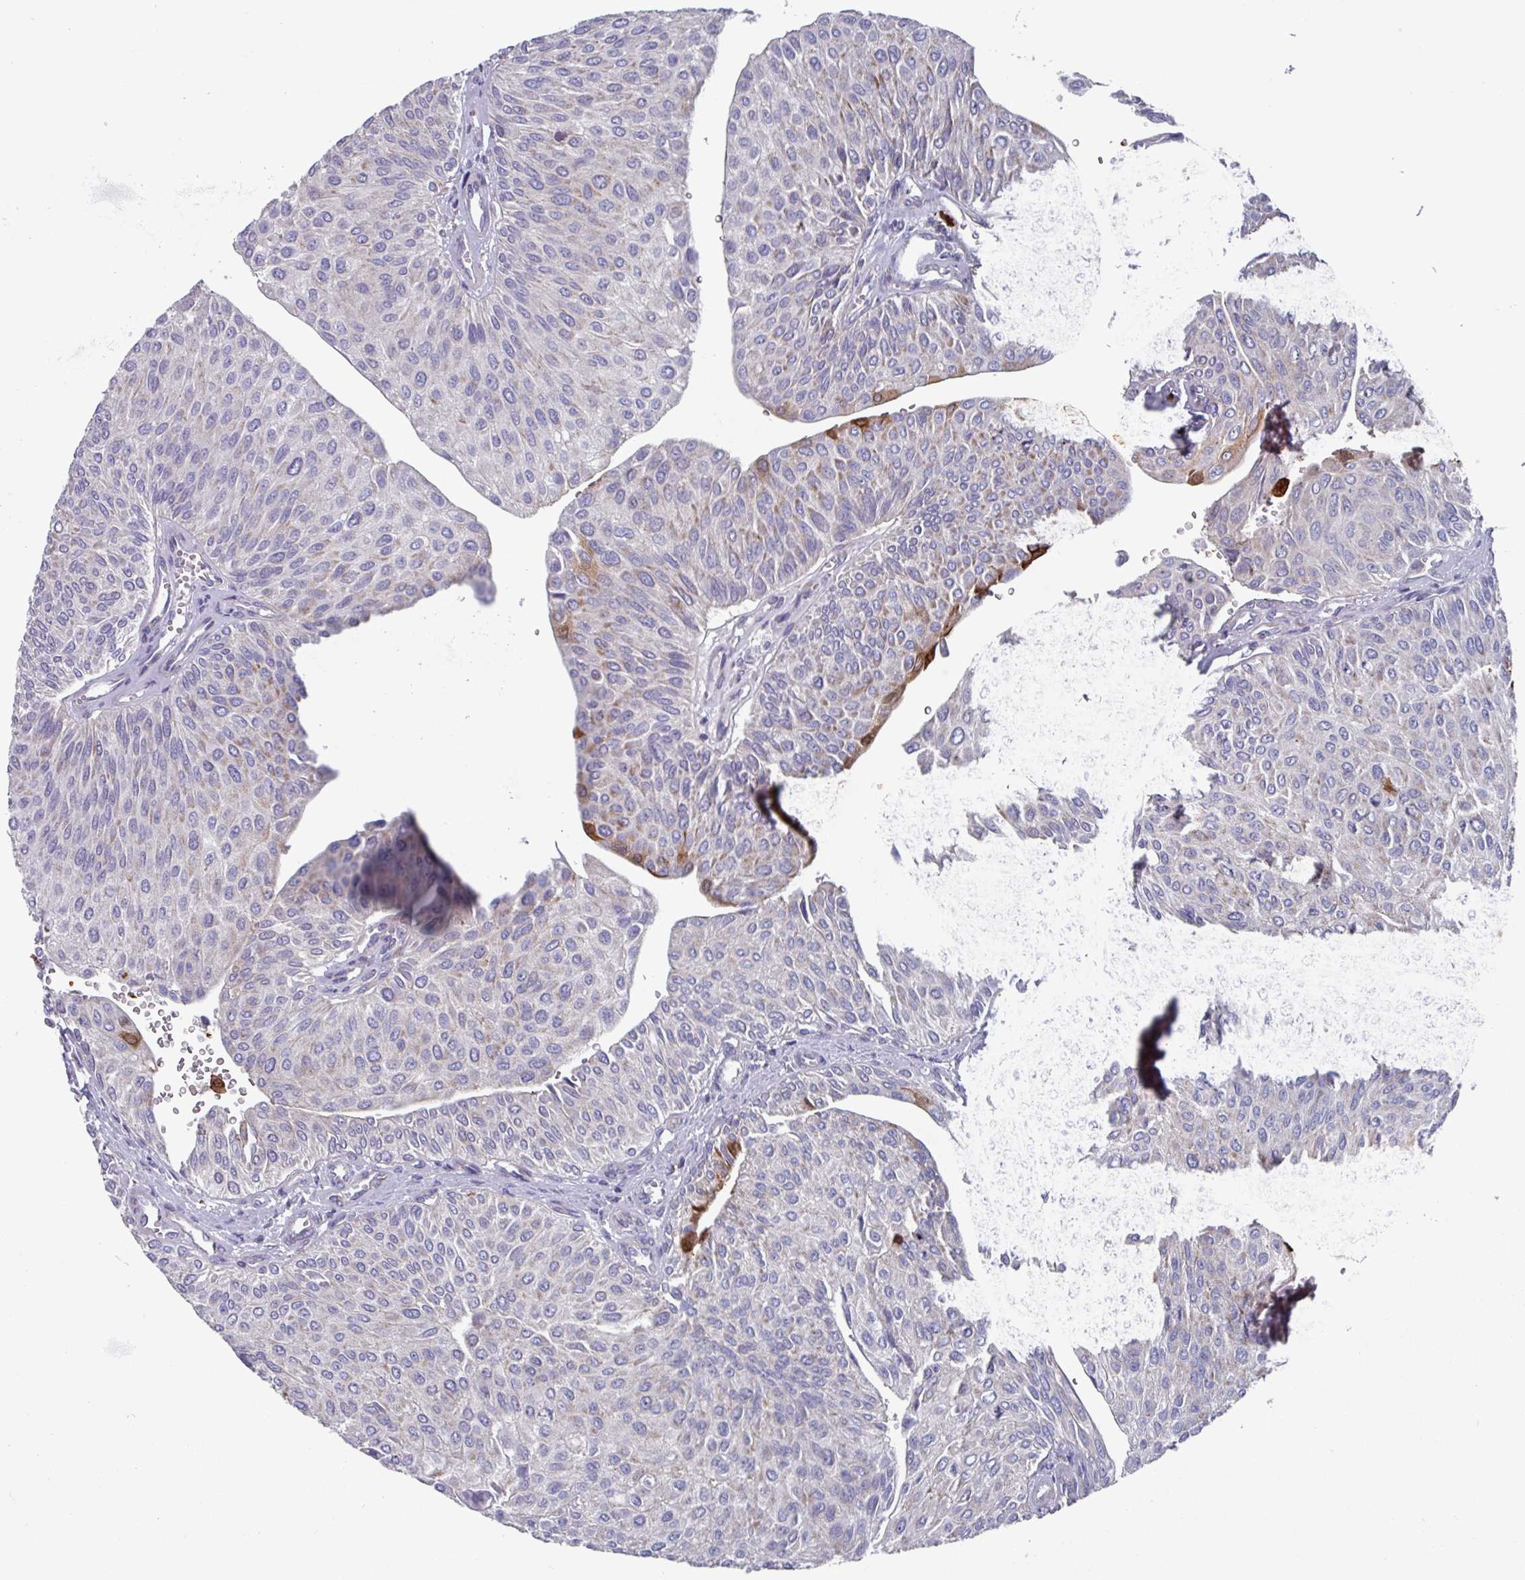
{"staining": {"intensity": "moderate", "quantity": "<25%", "location": "cytoplasmic/membranous"}, "tissue": "urothelial cancer", "cell_type": "Tumor cells", "image_type": "cancer", "snomed": [{"axis": "morphology", "description": "Urothelial carcinoma, NOS"}, {"axis": "topography", "description": "Urinary bladder"}], "caption": "A histopathology image of transitional cell carcinoma stained for a protein reveals moderate cytoplasmic/membranous brown staining in tumor cells.", "gene": "UQCC2", "patient": {"sex": "male", "age": 67}}